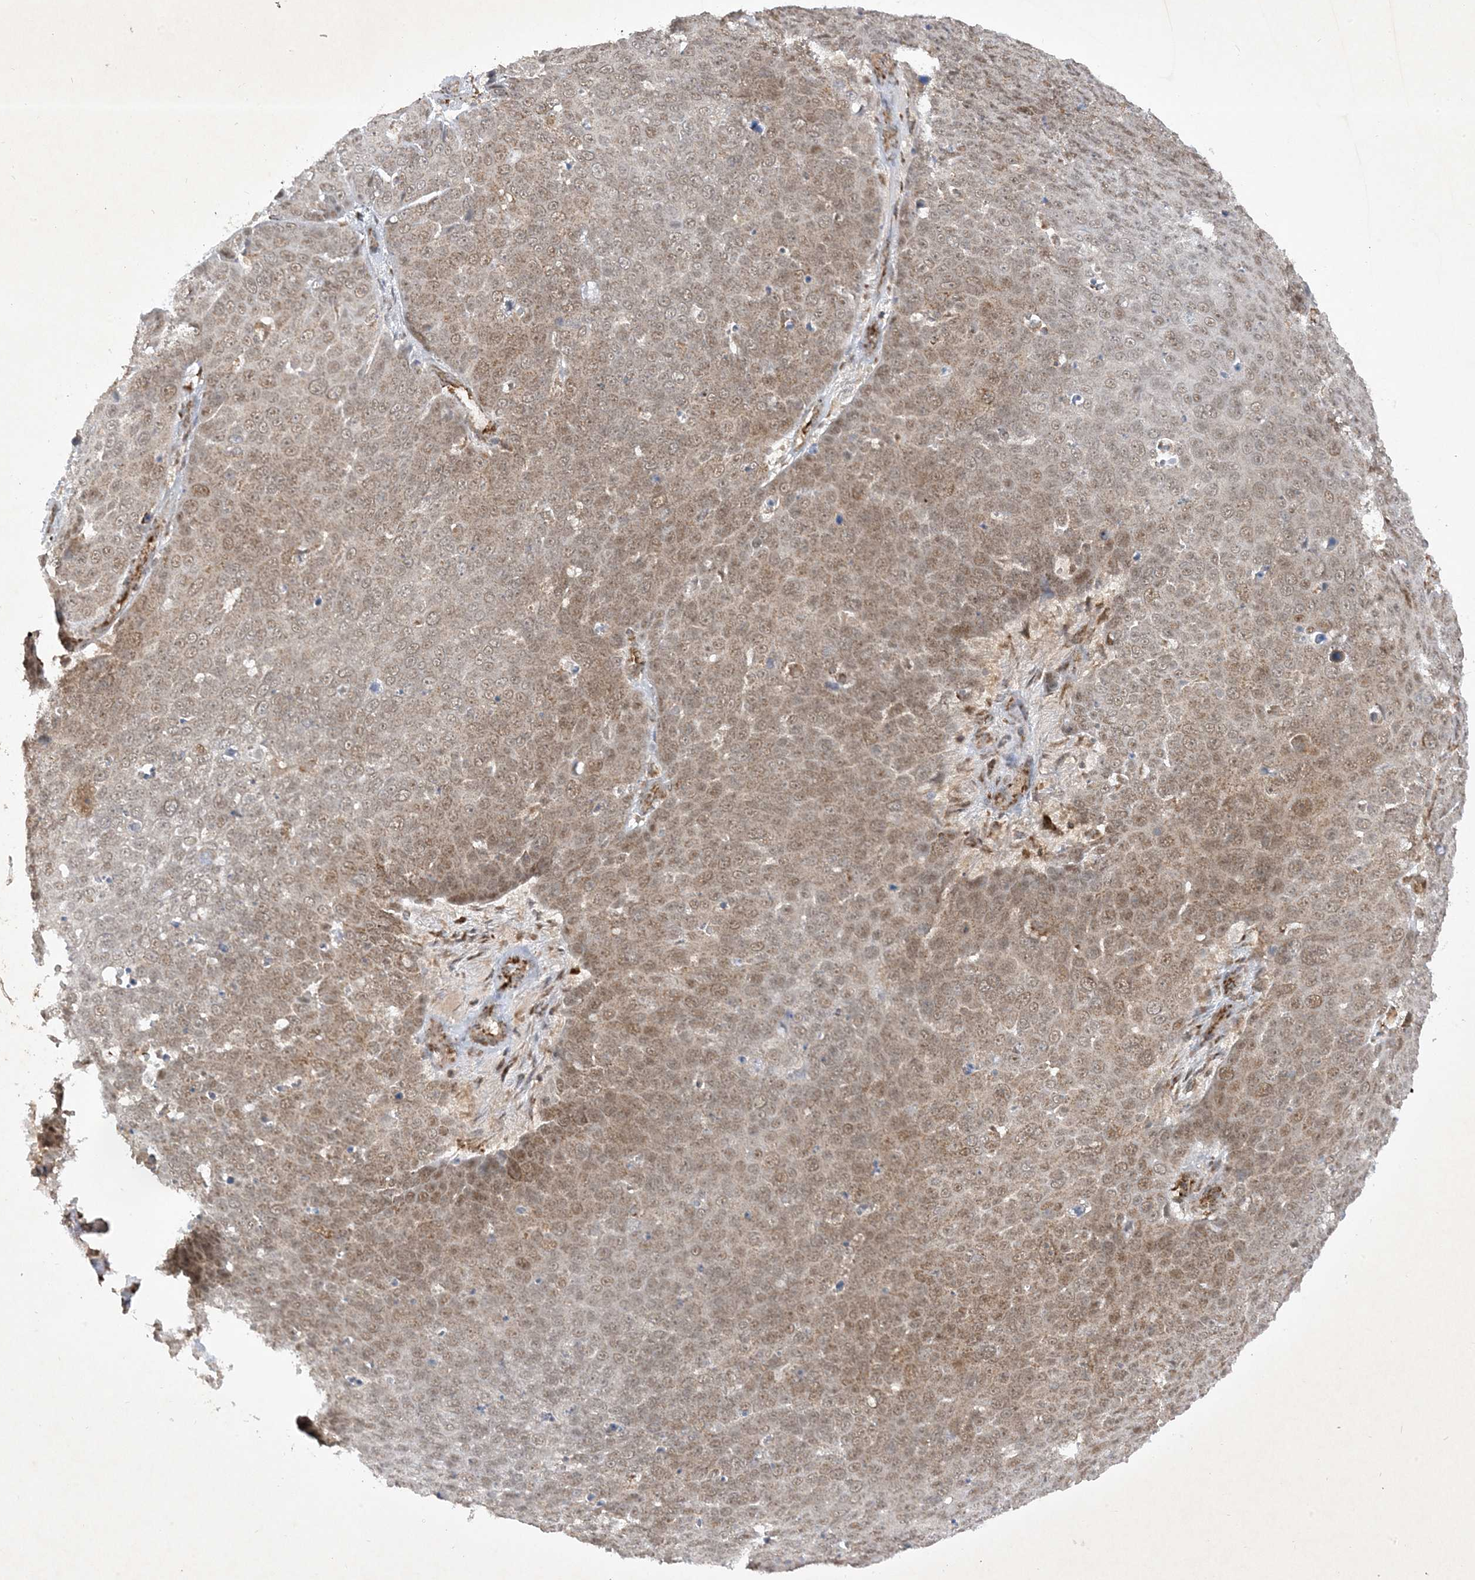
{"staining": {"intensity": "moderate", "quantity": ">75%", "location": "cytoplasmic/membranous,nuclear"}, "tissue": "skin cancer", "cell_type": "Tumor cells", "image_type": "cancer", "snomed": [{"axis": "morphology", "description": "Squamous cell carcinoma, NOS"}, {"axis": "topography", "description": "Skin"}], "caption": "Tumor cells exhibit medium levels of moderate cytoplasmic/membranous and nuclear expression in approximately >75% of cells in human squamous cell carcinoma (skin). (IHC, brightfield microscopy, high magnification).", "gene": "NDUFAF3", "patient": {"sex": "male", "age": 71}}